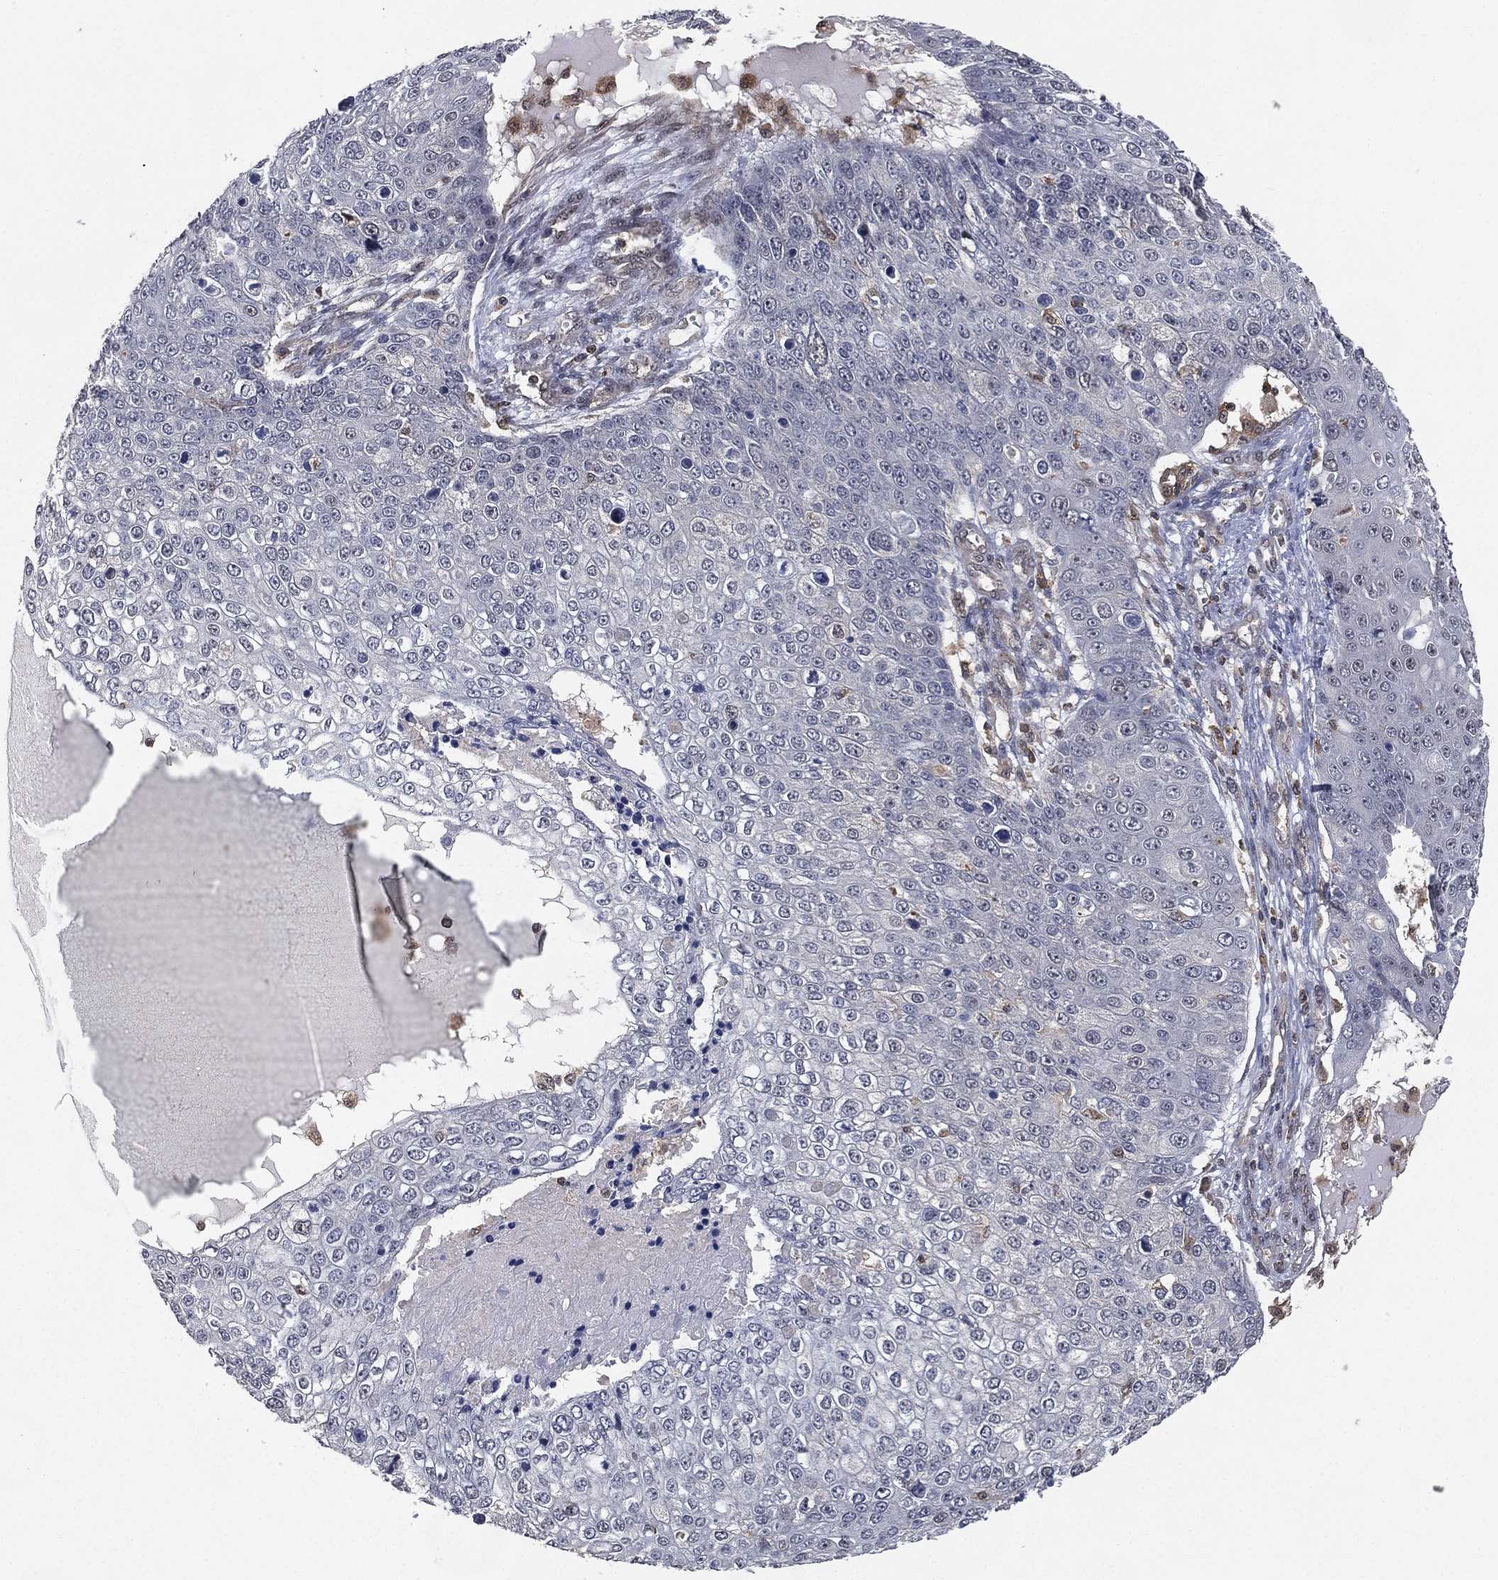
{"staining": {"intensity": "negative", "quantity": "none", "location": "none"}, "tissue": "skin cancer", "cell_type": "Tumor cells", "image_type": "cancer", "snomed": [{"axis": "morphology", "description": "Squamous cell carcinoma, NOS"}, {"axis": "topography", "description": "Skin"}], "caption": "Histopathology image shows no protein positivity in tumor cells of squamous cell carcinoma (skin) tissue.", "gene": "WDR26", "patient": {"sex": "male", "age": 71}}